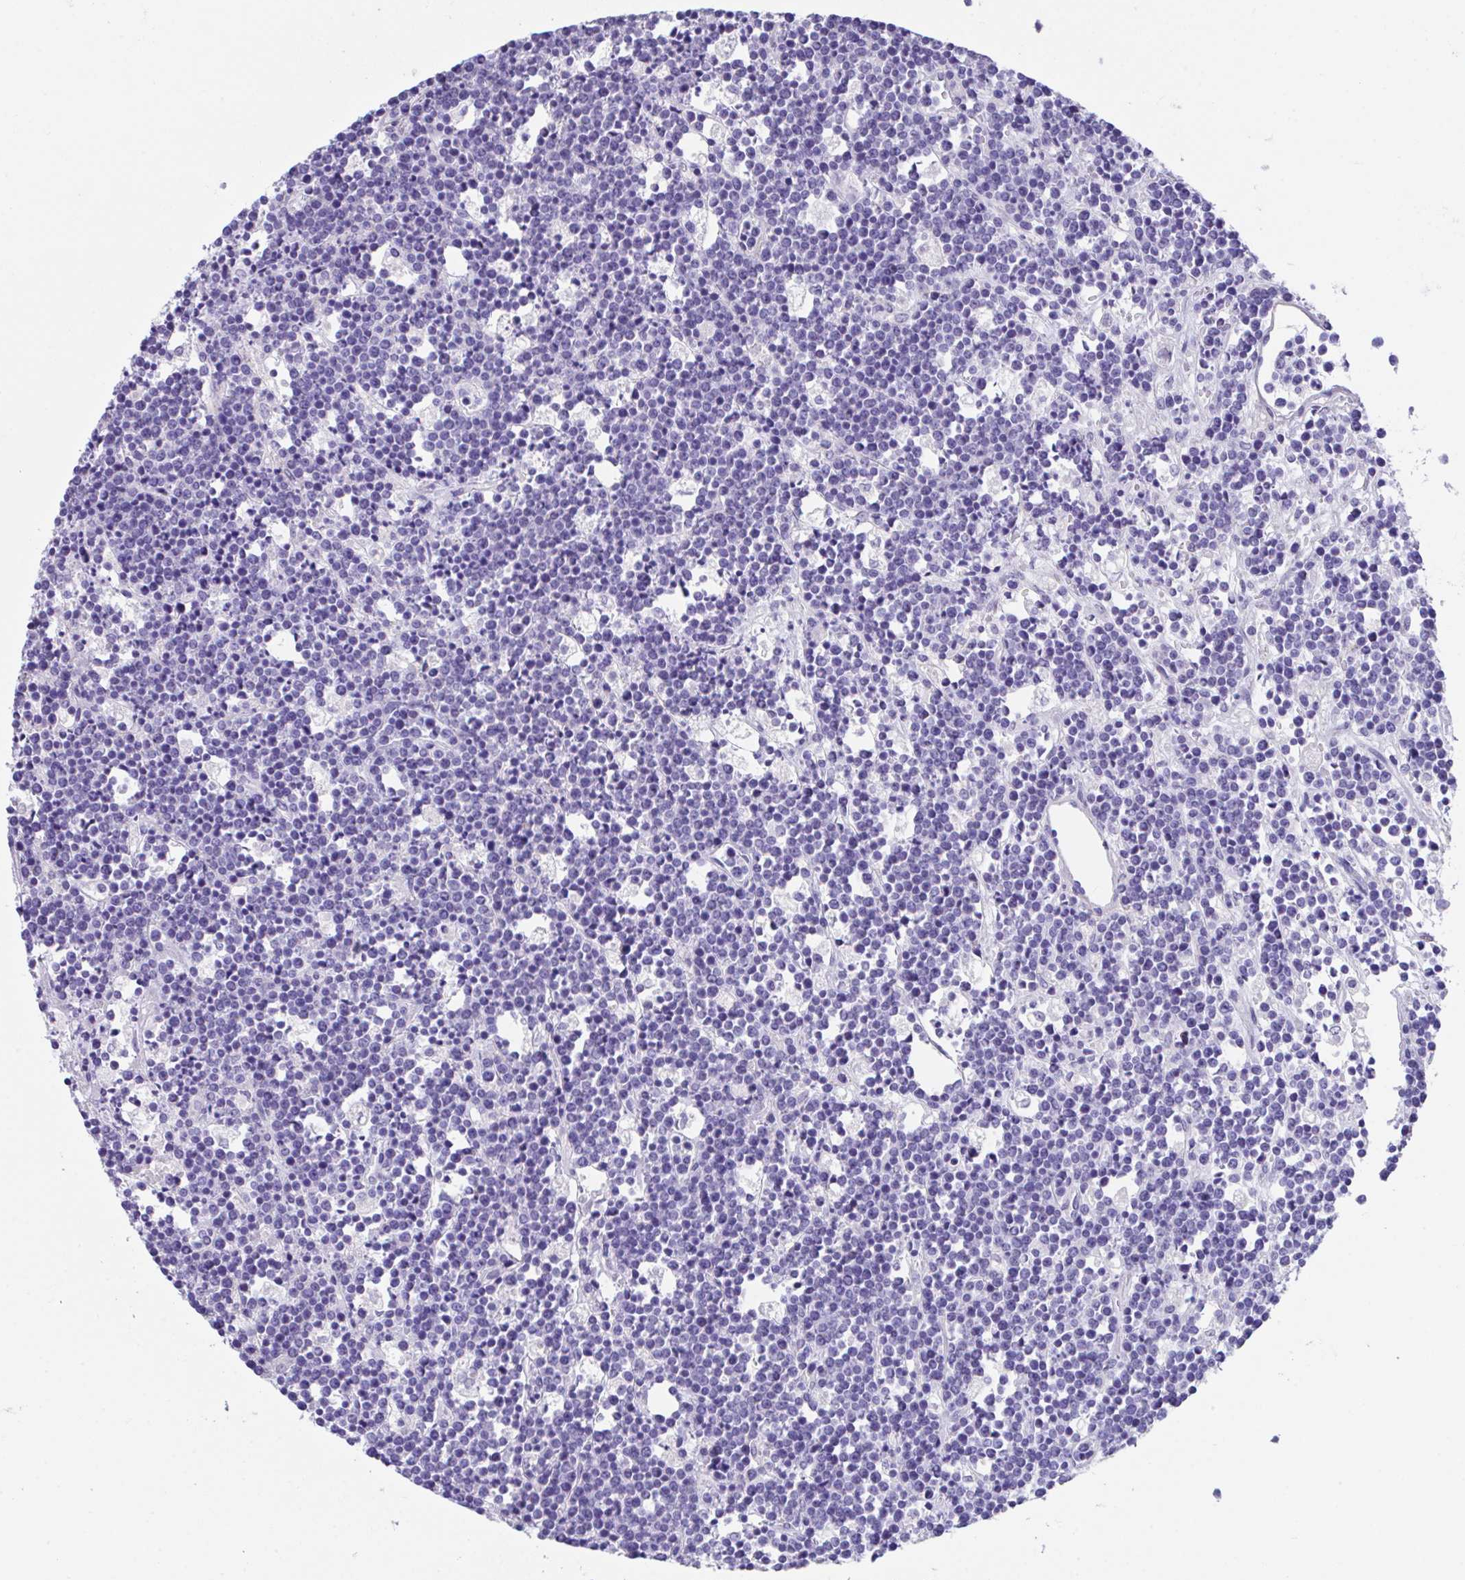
{"staining": {"intensity": "negative", "quantity": "none", "location": "none"}, "tissue": "lymphoma", "cell_type": "Tumor cells", "image_type": "cancer", "snomed": [{"axis": "morphology", "description": "Malignant lymphoma, non-Hodgkin's type, High grade"}, {"axis": "topography", "description": "Ovary"}], "caption": "Tumor cells are negative for protein expression in human lymphoma.", "gene": "SLC16A6", "patient": {"sex": "female", "age": 56}}